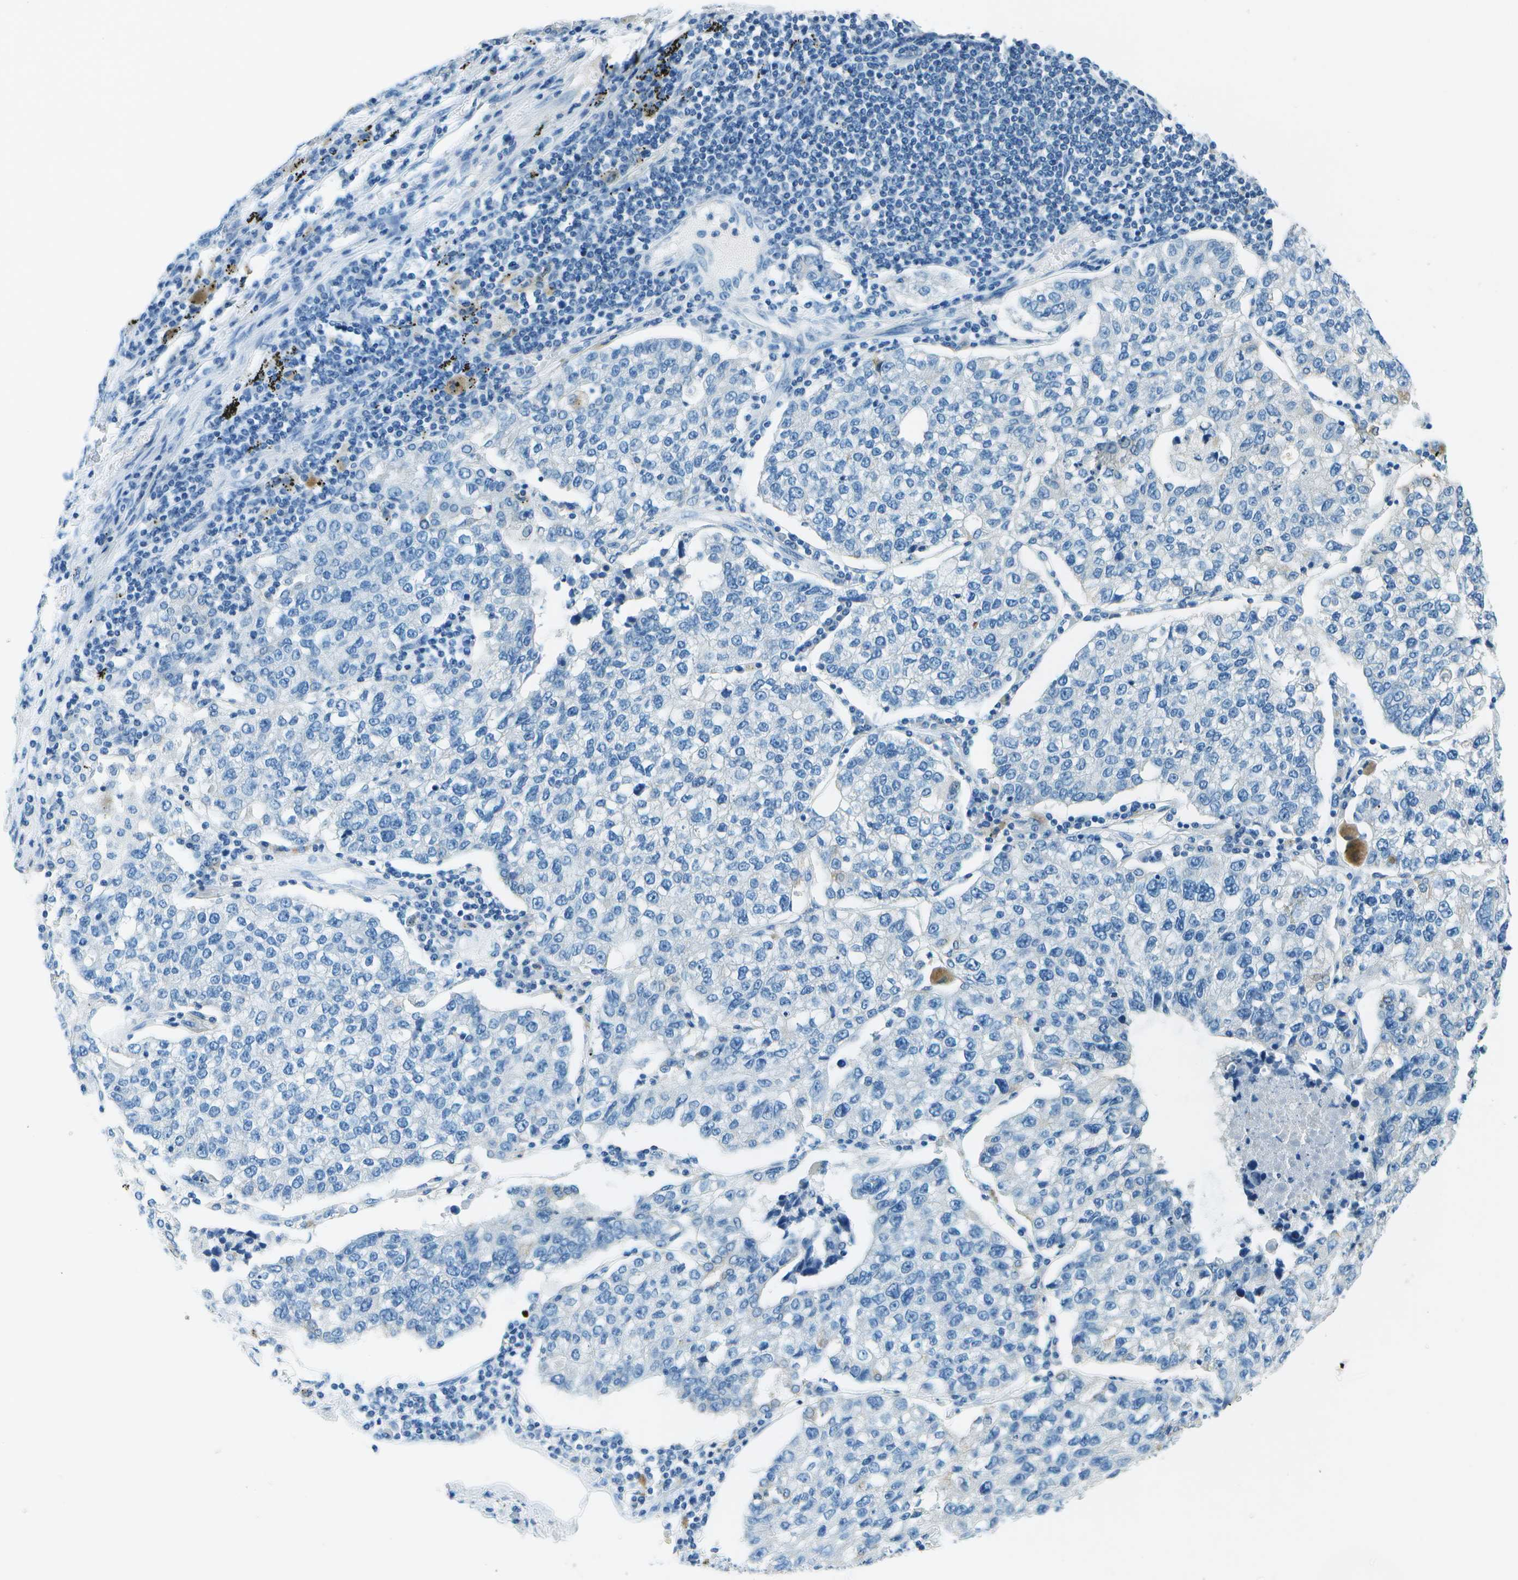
{"staining": {"intensity": "negative", "quantity": "none", "location": "none"}, "tissue": "lung cancer", "cell_type": "Tumor cells", "image_type": "cancer", "snomed": [{"axis": "morphology", "description": "Adenocarcinoma, NOS"}, {"axis": "topography", "description": "Lung"}], "caption": "Protein analysis of lung cancer displays no significant staining in tumor cells.", "gene": "SLC16A10", "patient": {"sex": "male", "age": 49}}